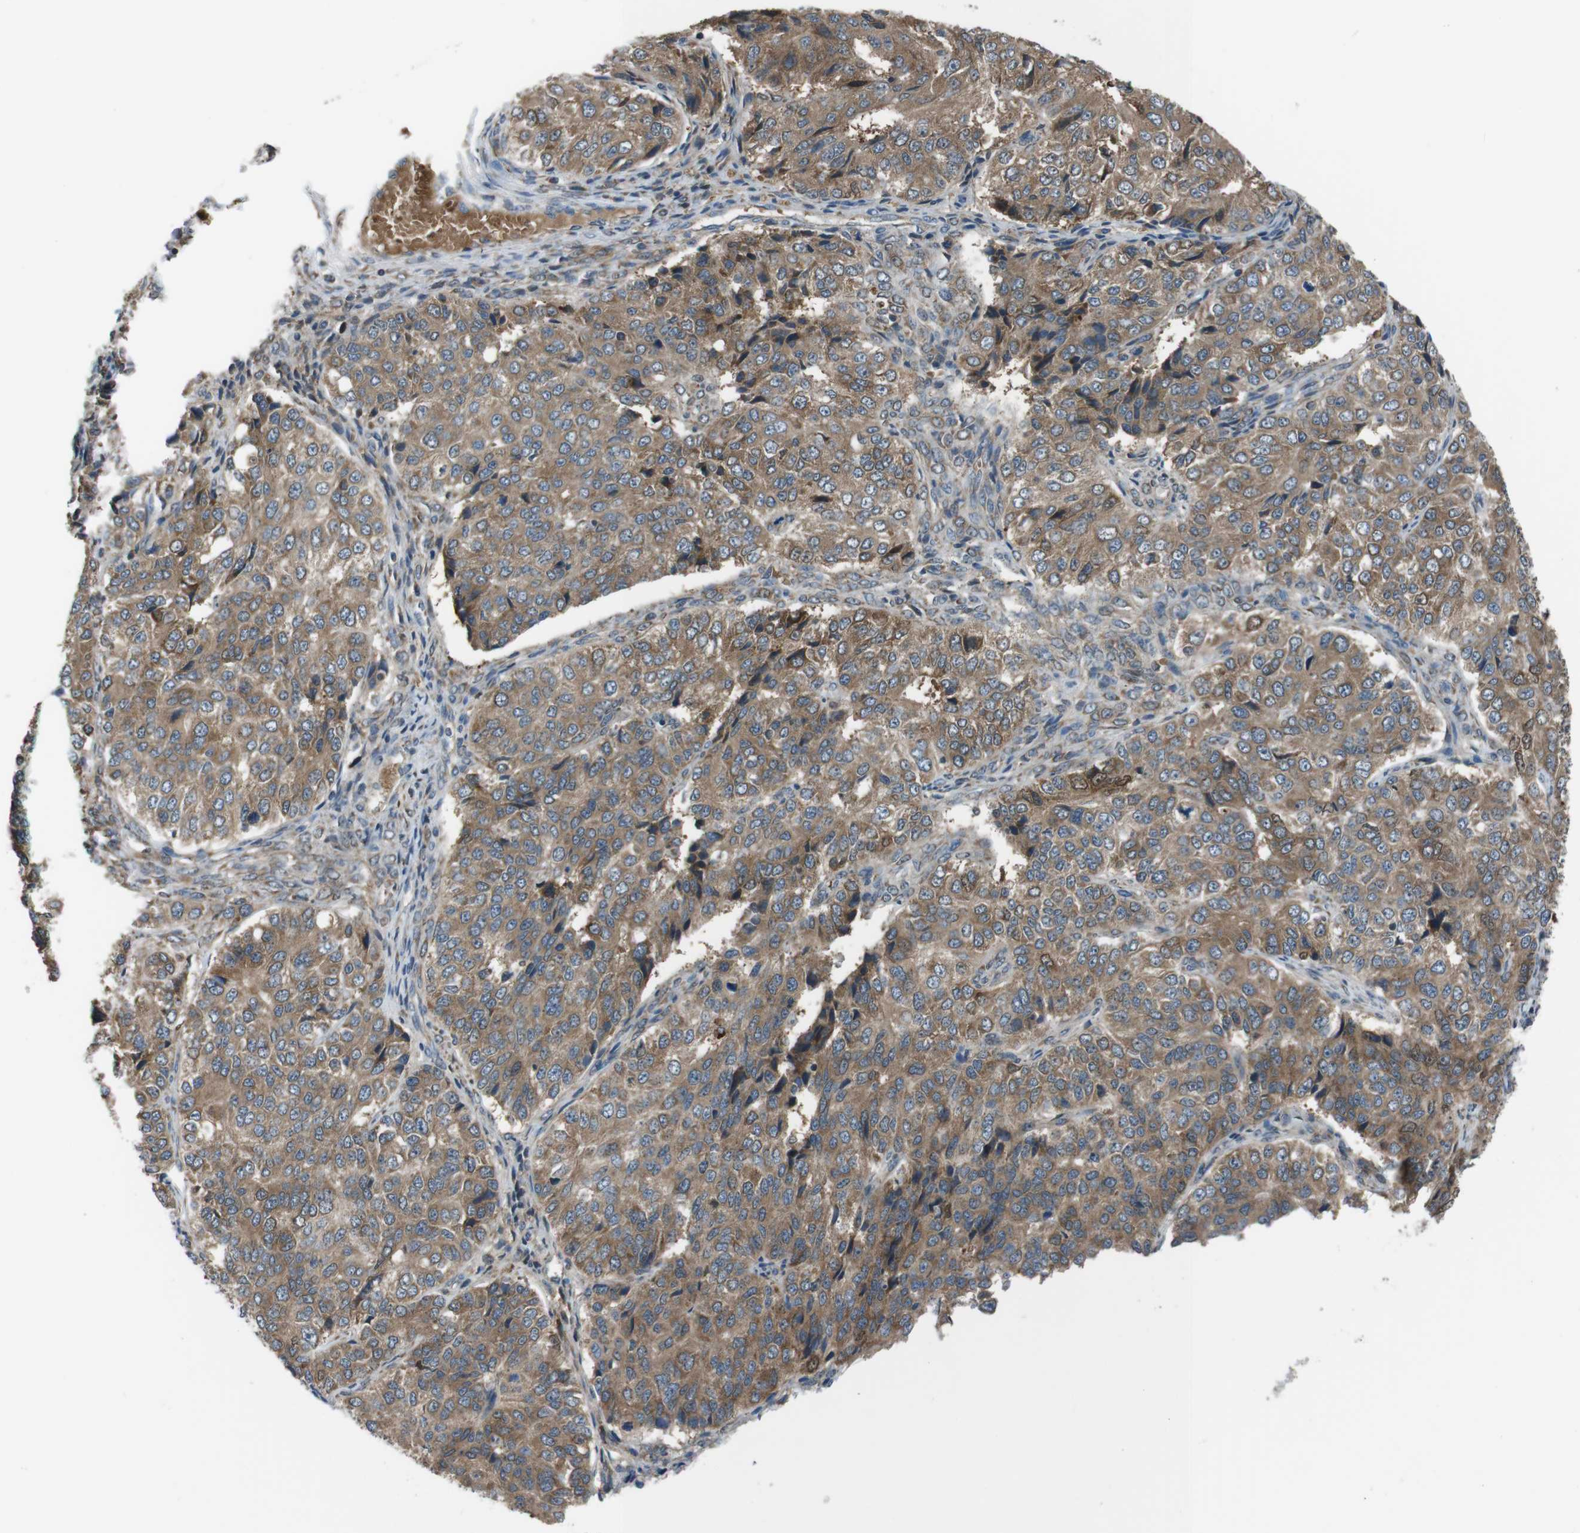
{"staining": {"intensity": "moderate", "quantity": ">75%", "location": "cytoplasmic/membranous"}, "tissue": "ovarian cancer", "cell_type": "Tumor cells", "image_type": "cancer", "snomed": [{"axis": "morphology", "description": "Carcinoma, endometroid"}, {"axis": "topography", "description": "Ovary"}], "caption": "Ovarian cancer stained for a protein displays moderate cytoplasmic/membranous positivity in tumor cells. The protein is shown in brown color, while the nuclei are stained blue.", "gene": "SSR3", "patient": {"sex": "female", "age": 51}}